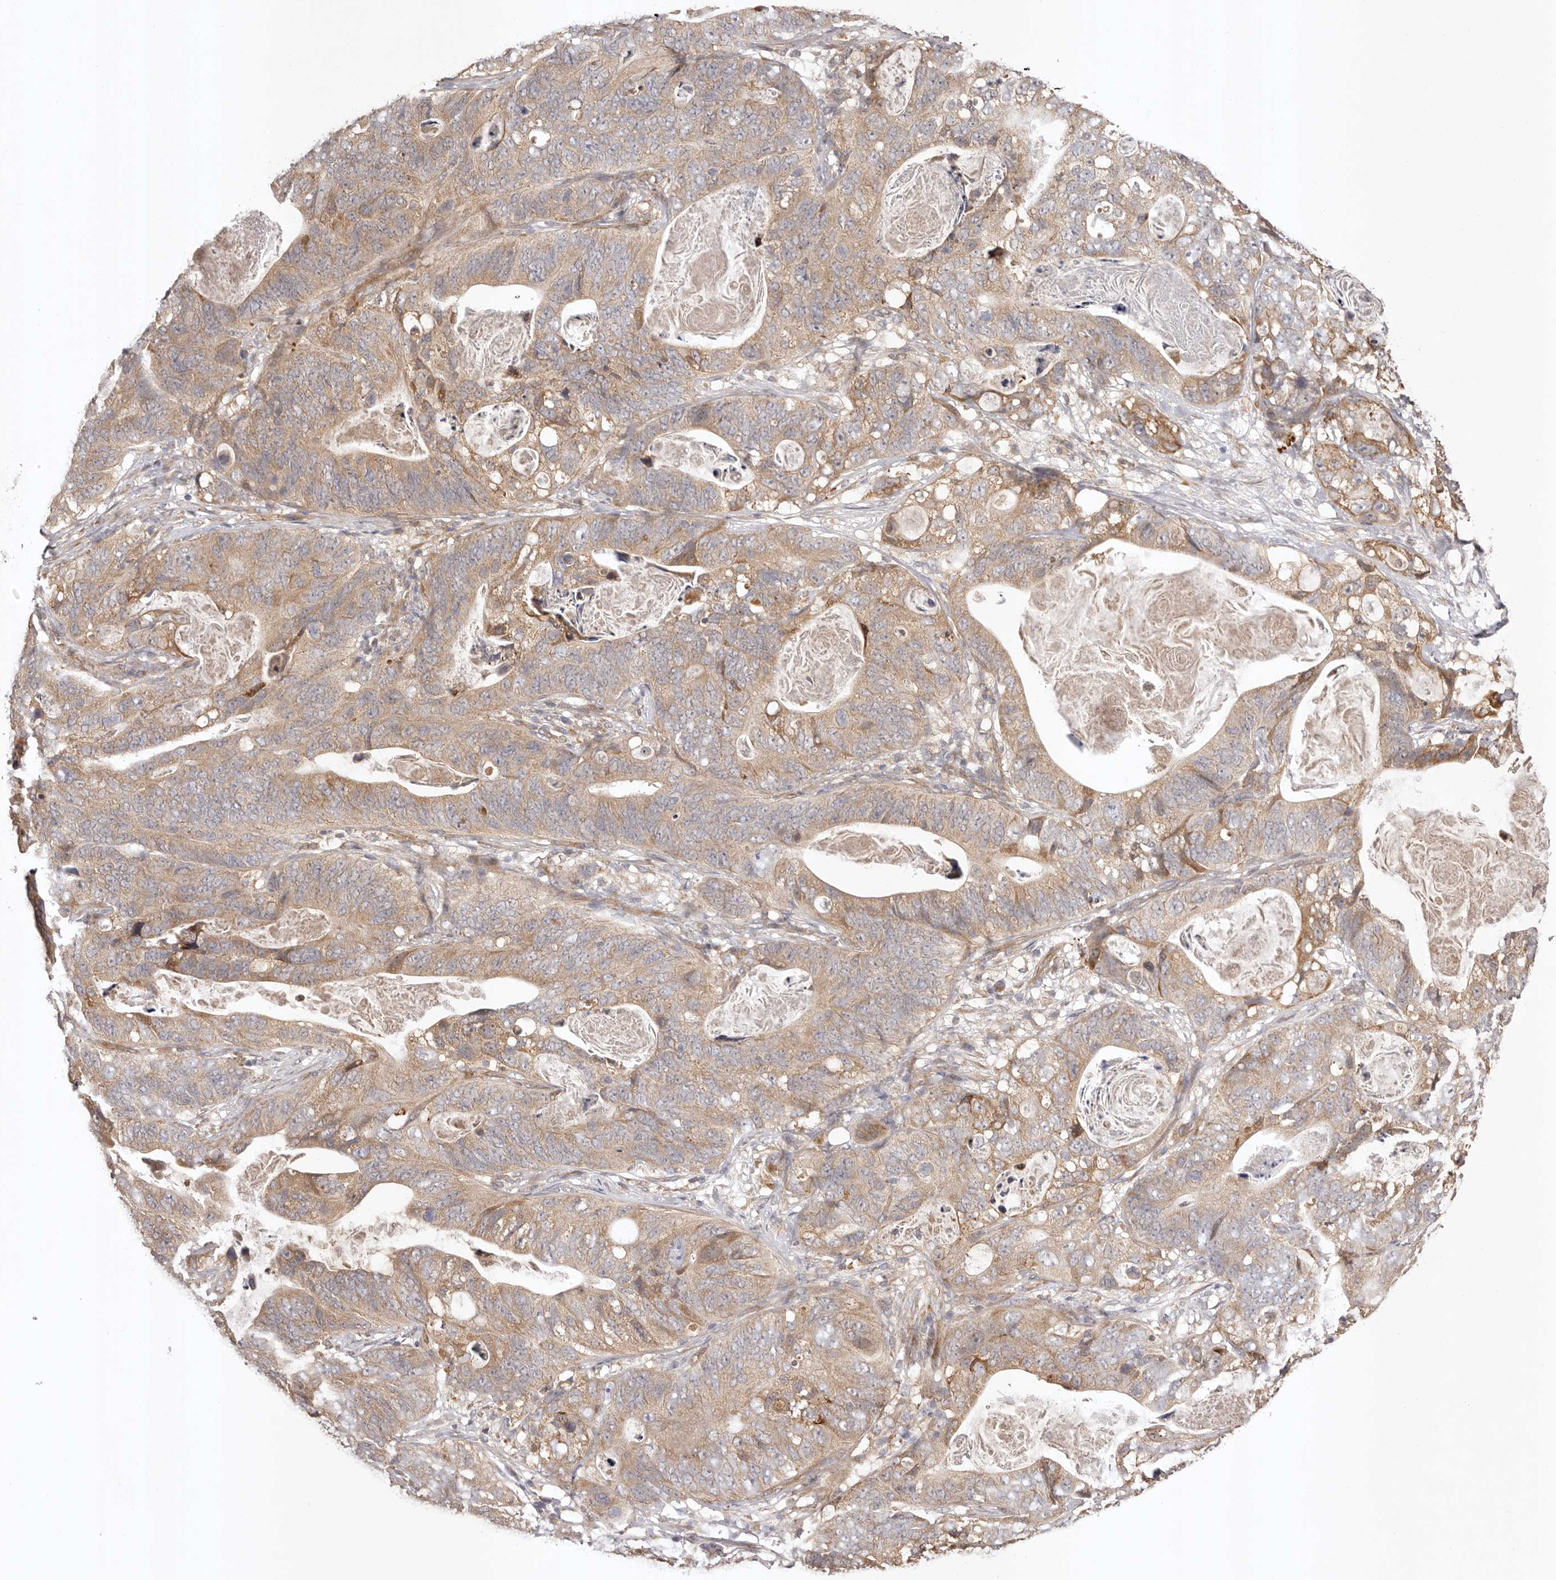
{"staining": {"intensity": "moderate", "quantity": ">75%", "location": "cytoplasmic/membranous"}, "tissue": "stomach cancer", "cell_type": "Tumor cells", "image_type": "cancer", "snomed": [{"axis": "morphology", "description": "Normal tissue, NOS"}, {"axis": "morphology", "description": "Adenocarcinoma, NOS"}, {"axis": "topography", "description": "Stomach"}], "caption": "A medium amount of moderate cytoplasmic/membranous expression is present in about >75% of tumor cells in stomach cancer tissue.", "gene": "UBR2", "patient": {"sex": "female", "age": 89}}